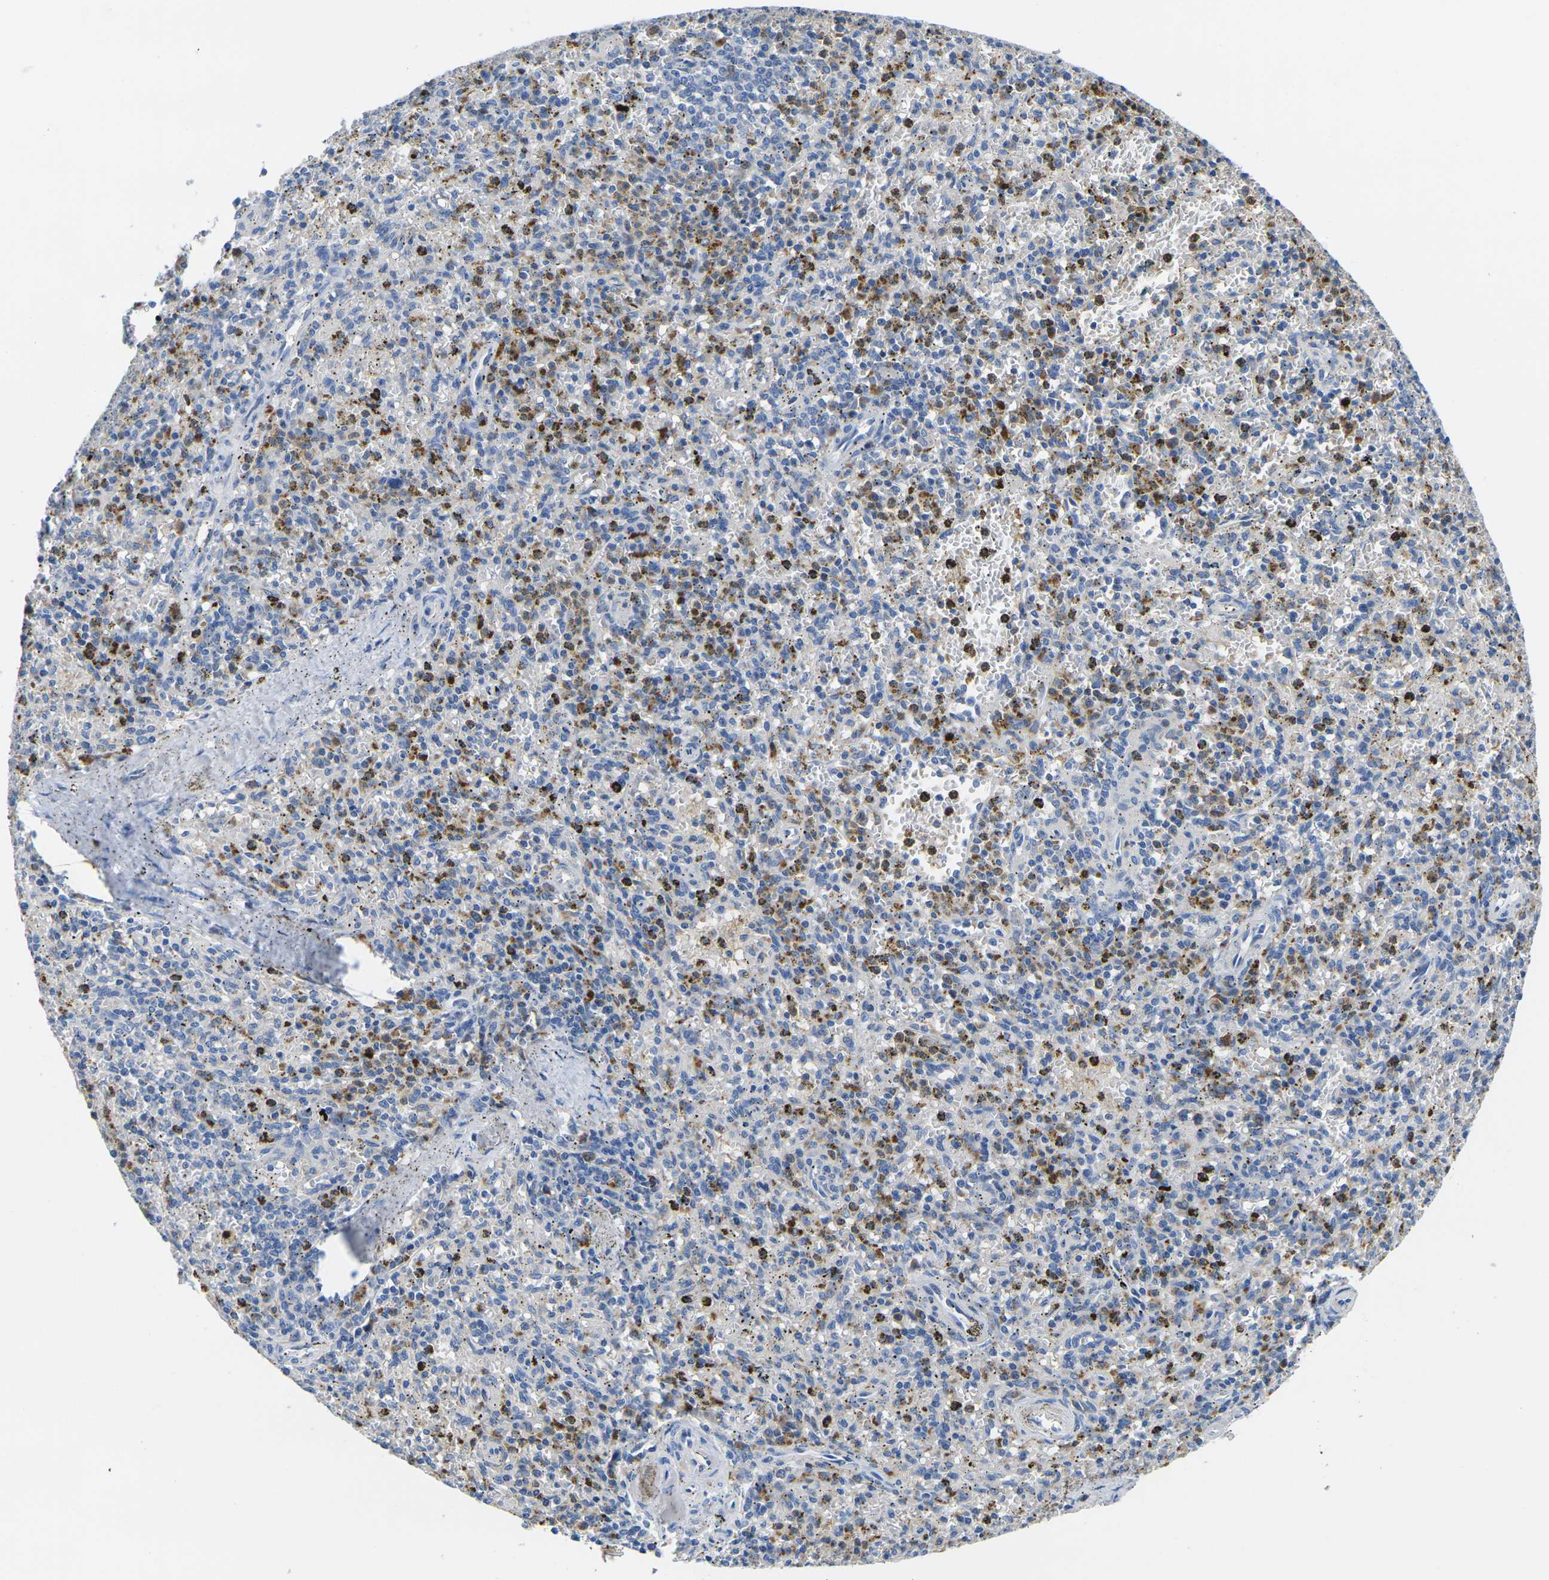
{"staining": {"intensity": "moderate", "quantity": "<25%", "location": "cytoplasmic/membranous"}, "tissue": "spleen", "cell_type": "Cells in red pulp", "image_type": "normal", "snomed": [{"axis": "morphology", "description": "Normal tissue, NOS"}, {"axis": "topography", "description": "Spleen"}], "caption": "Spleen stained with DAB immunohistochemistry (IHC) shows low levels of moderate cytoplasmic/membranous positivity in about <25% of cells in red pulp. Immunohistochemistry (ihc) stains the protein of interest in brown and the nuclei are stained blue.", "gene": "GREM2", "patient": {"sex": "male", "age": 72}}